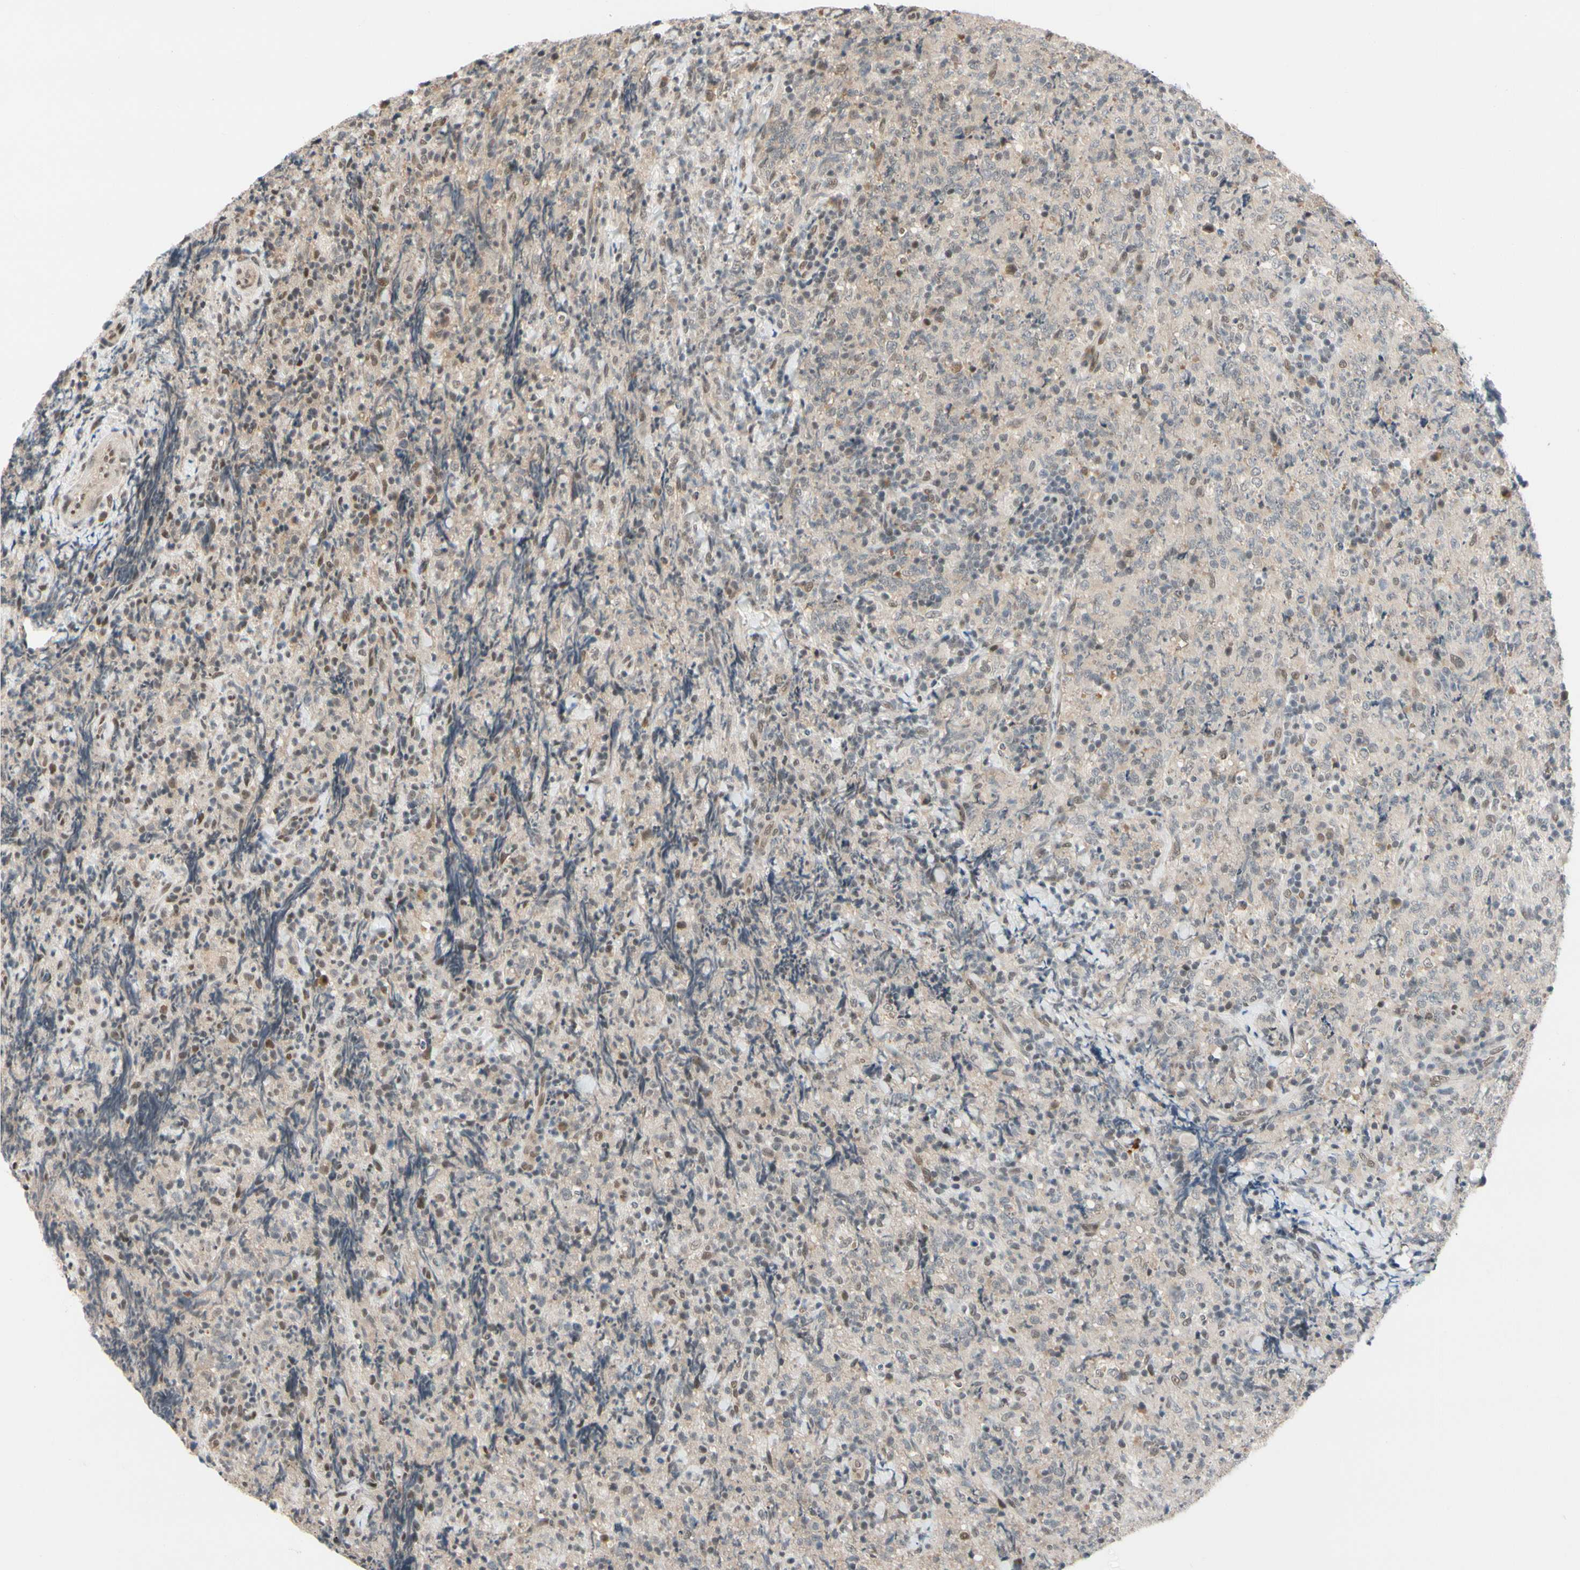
{"staining": {"intensity": "weak", "quantity": "<25%", "location": "nuclear"}, "tissue": "lymphoma", "cell_type": "Tumor cells", "image_type": "cancer", "snomed": [{"axis": "morphology", "description": "Malignant lymphoma, non-Hodgkin's type, High grade"}, {"axis": "topography", "description": "Tonsil"}], "caption": "This is an immunohistochemistry (IHC) histopathology image of human high-grade malignant lymphoma, non-Hodgkin's type. There is no expression in tumor cells.", "gene": "TAF4", "patient": {"sex": "female", "age": 36}}